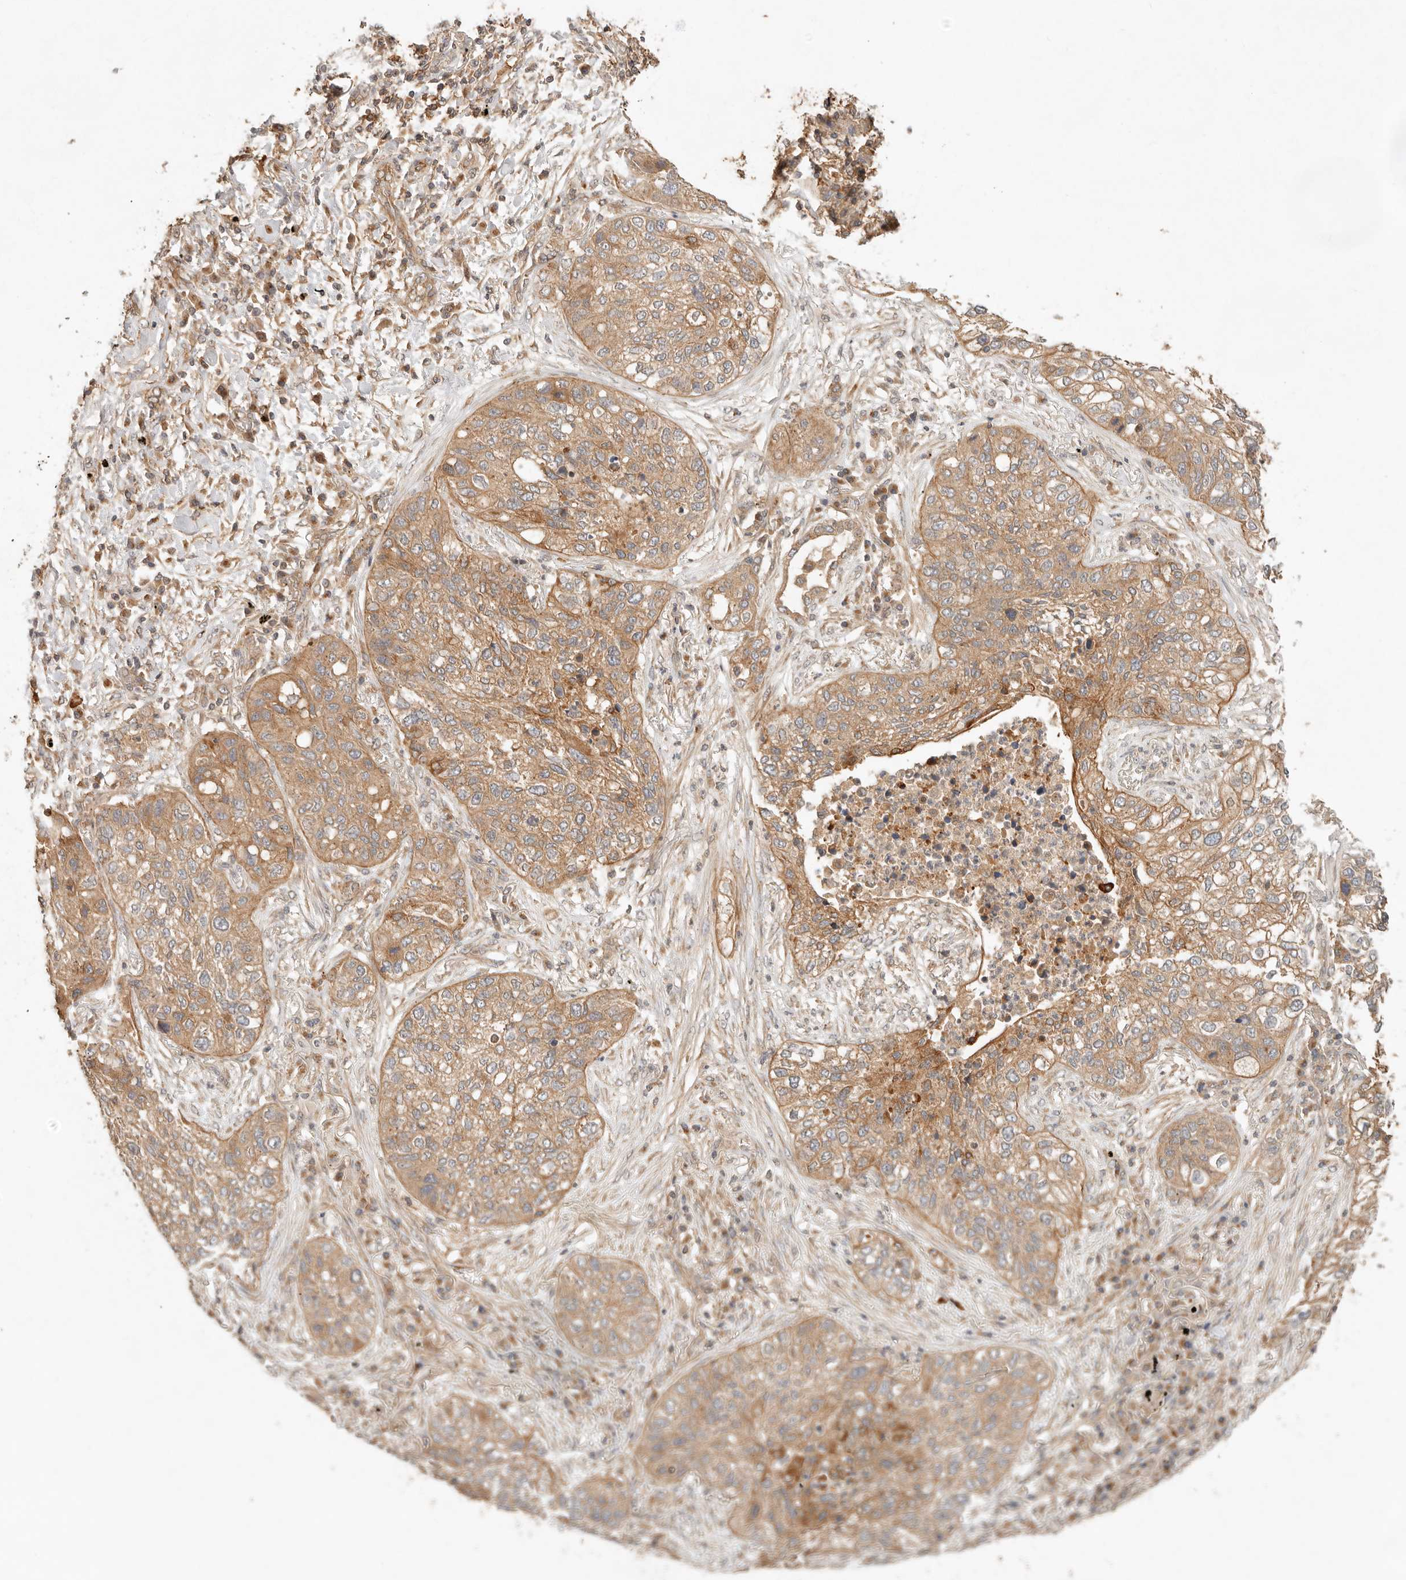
{"staining": {"intensity": "moderate", "quantity": ">75%", "location": "cytoplasmic/membranous"}, "tissue": "lung cancer", "cell_type": "Tumor cells", "image_type": "cancer", "snomed": [{"axis": "morphology", "description": "Squamous cell carcinoma, NOS"}, {"axis": "topography", "description": "Lung"}], "caption": "The photomicrograph shows a brown stain indicating the presence of a protein in the cytoplasmic/membranous of tumor cells in lung squamous cell carcinoma.", "gene": "HECTD3", "patient": {"sex": "female", "age": 63}}